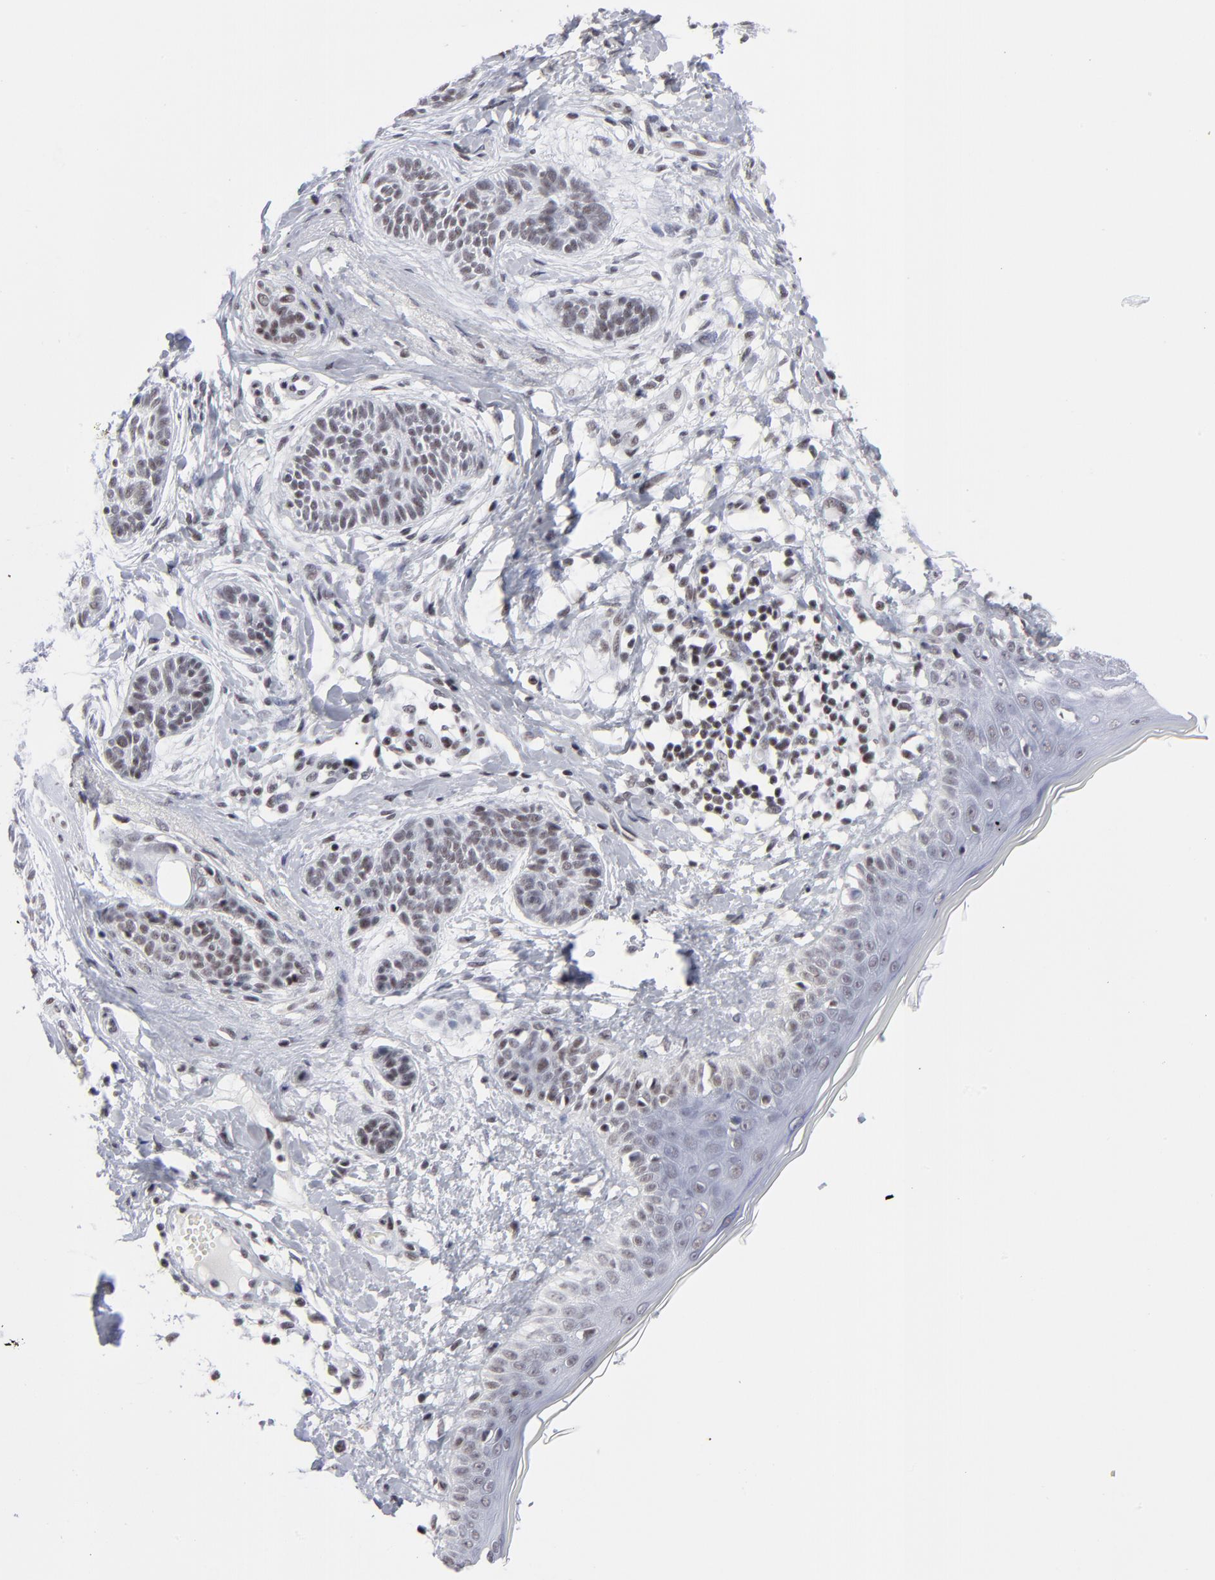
{"staining": {"intensity": "weak", "quantity": ">75%", "location": "nuclear"}, "tissue": "skin cancer", "cell_type": "Tumor cells", "image_type": "cancer", "snomed": [{"axis": "morphology", "description": "Normal tissue, NOS"}, {"axis": "morphology", "description": "Basal cell carcinoma"}, {"axis": "topography", "description": "Skin"}], "caption": "Skin cancer (basal cell carcinoma) was stained to show a protein in brown. There is low levels of weak nuclear positivity in about >75% of tumor cells.", "gene": "SP2", "patient": {"sex": "male", "age": 63}}